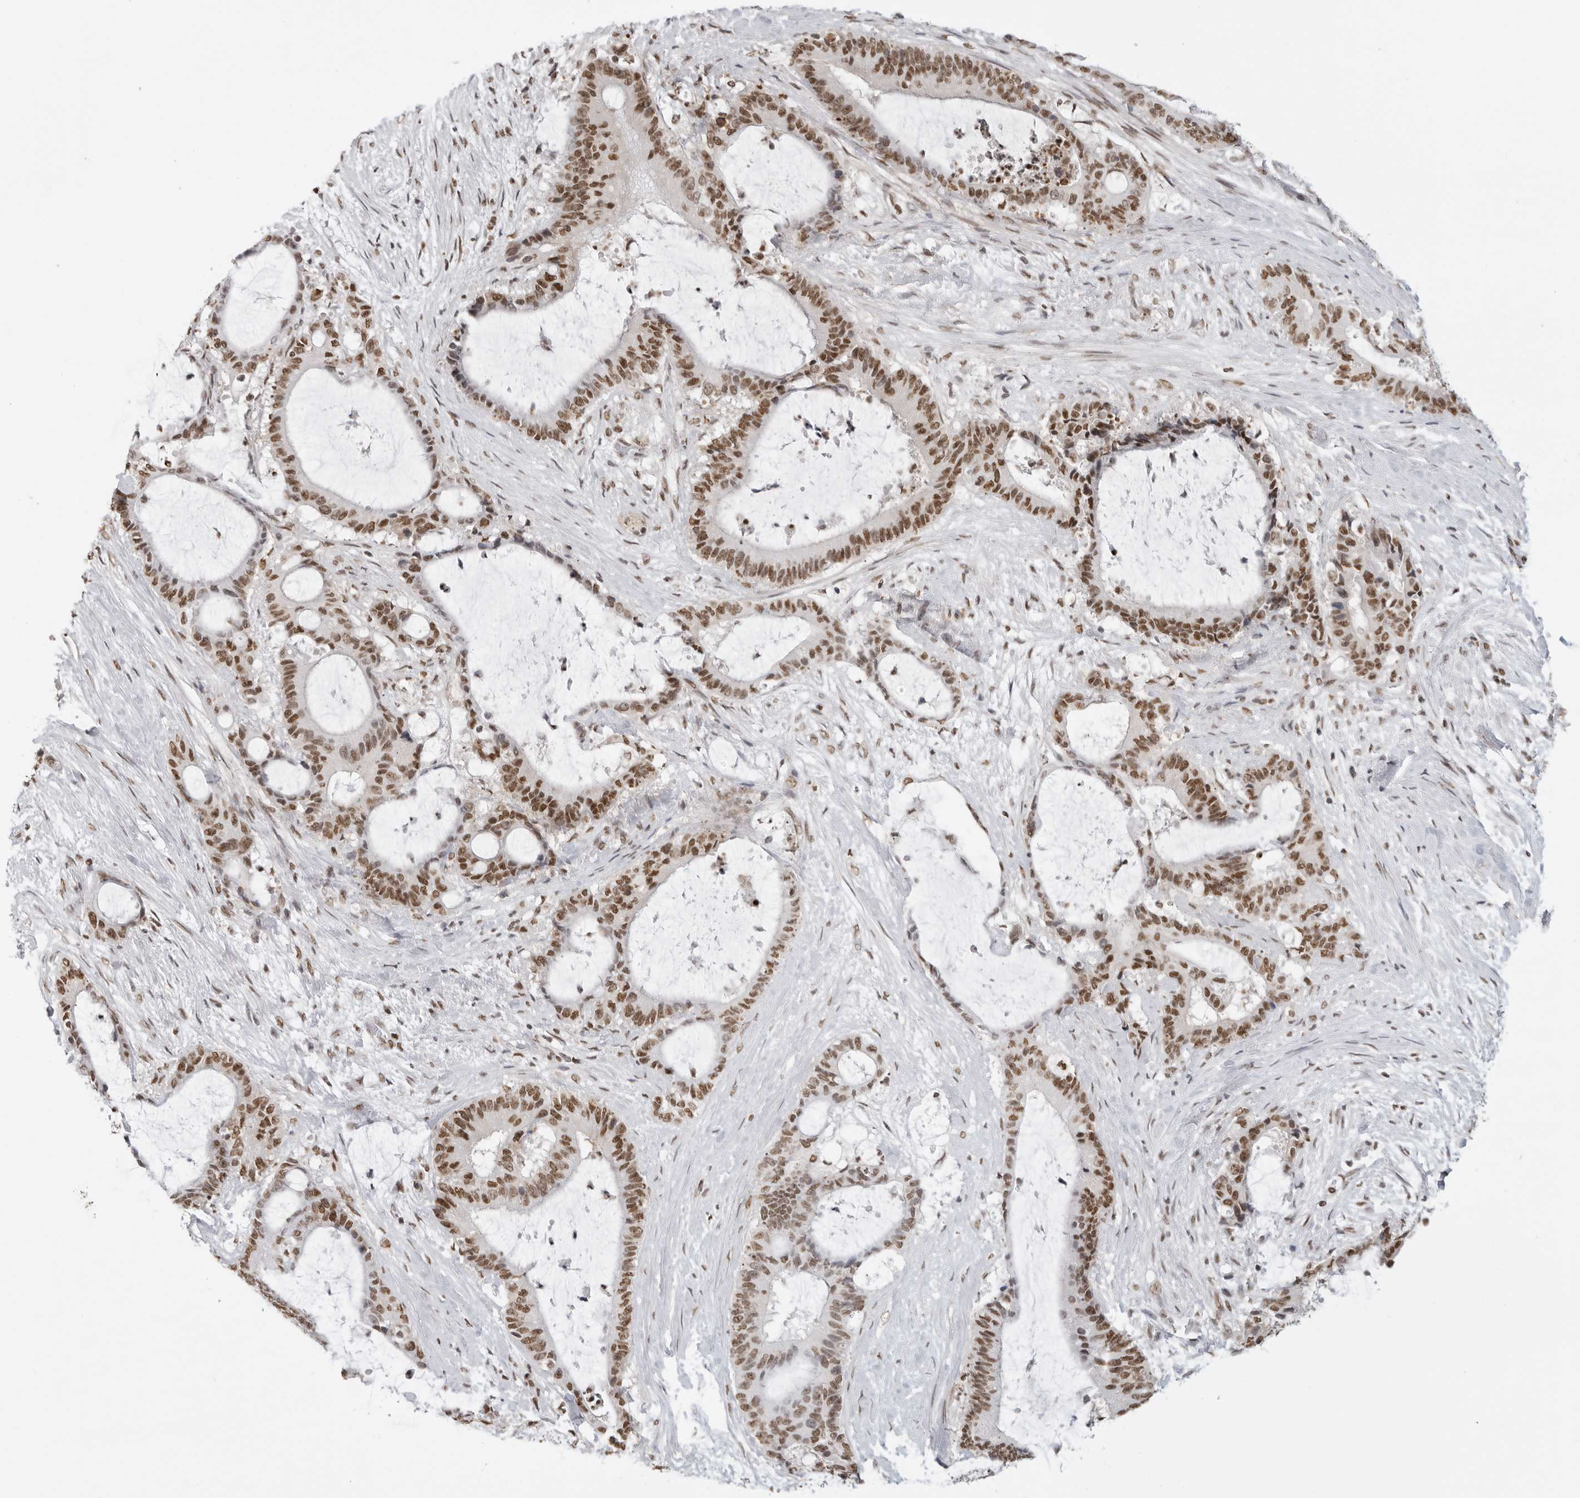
{"staining": {"intensity": "moderate", "quantity": ">75%", "location": "nuclear"}, "tissue": "liver cancer", "cell_type": "Tumor cells", "image_type": "cancer", "snomed": [{"axis": "morphology", "description": "Normal tissue, NOS"}, {"axis": "morphology", "description": "Cholangiocarcinoma"}, {"axis": "topography", "description": "Liver"}, {"axis": "topography", "description": "Peripheral nerve tissue"}], "caption": "Brown immunohistochemical staining in cholangiocarcinoma (liver) displays moderate nuclear positivity in about >75% of tumor cells.", "gene": "RPA2", "patient": {"sex": "female", "age": 73}}